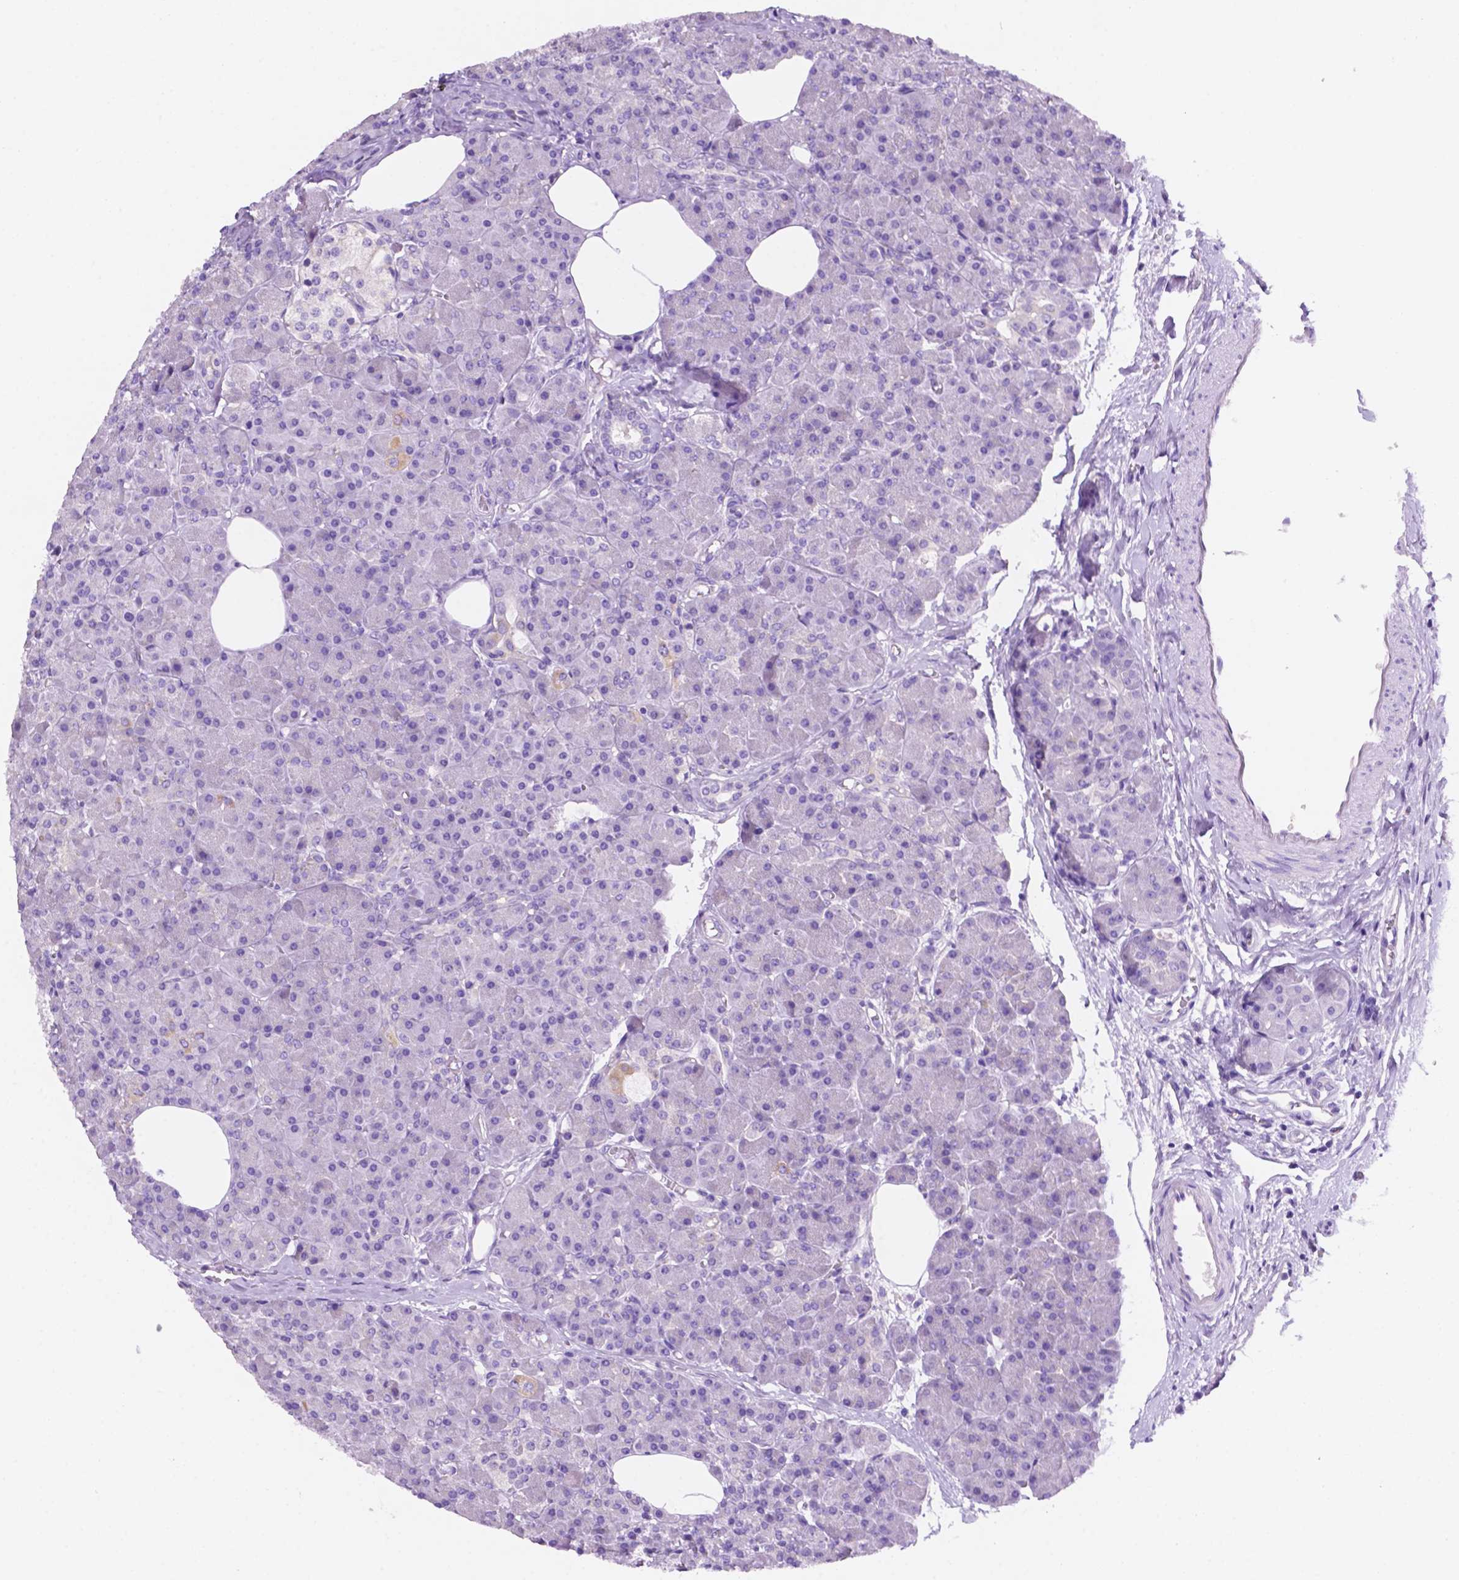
{"staining": {"intensity": "weak", "quantity": "<25%", "location": "cytoplasmic/membranous"}, "tissue": "pancreas", "cell_type": "Exocrine glandular cells", "image_type": "normal", "snomed": [{"axis": "morphology", "description": "Normal tissue, NOS"}, {"axis": "topography", "description": "Pancreas"}], "caption": "Micrograph shows no significant protein positivity in exocrine glandular cells of normal pancreas. (DAB immunohistochemistry (IHC) with hematoxylin counter stain).", "gene": "CEACAM7", "patient": {"sex": "female", "age": 45}}